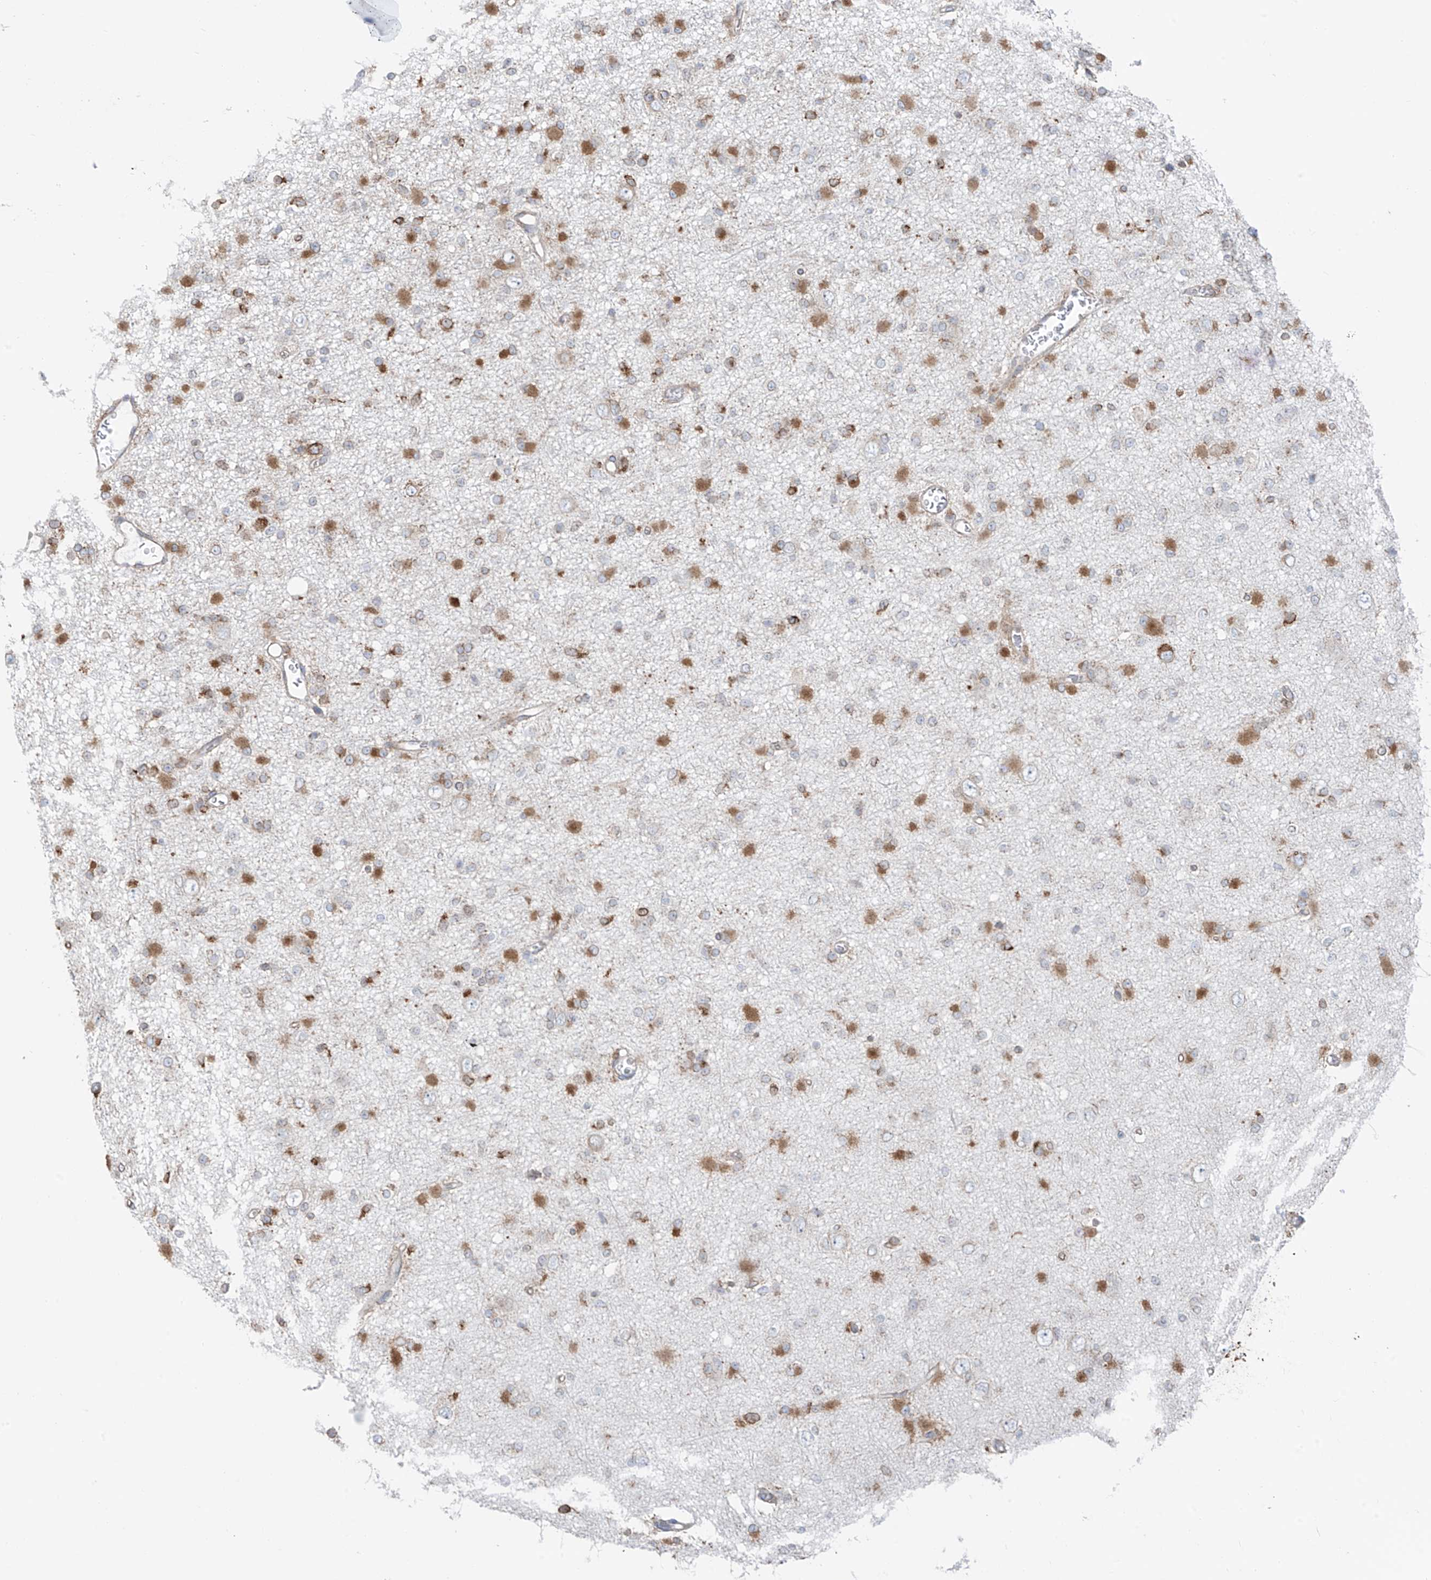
{"staining": {"intensity": "moderate", "quantity": "25%-75%", "location": "cytoplasmic/membranous"}, "tissue": "glioma", "cell_type": "Tumor cells", "image_type": "cancer", "snomed": [{"axis": "morphology", "description": "Glioma, malignant, Low grade"}, {"axis": "topography", "description": "Brain"}], "caption": "Immunohistochemical staining of human malignant low-grade glioma reveals medium levels of moderate cytoplasmic/membranous expression in approximately 25%-75% of tumor cells.", "gene": "ZNF354C", "patient": {"sex": "female", "age": 22}}